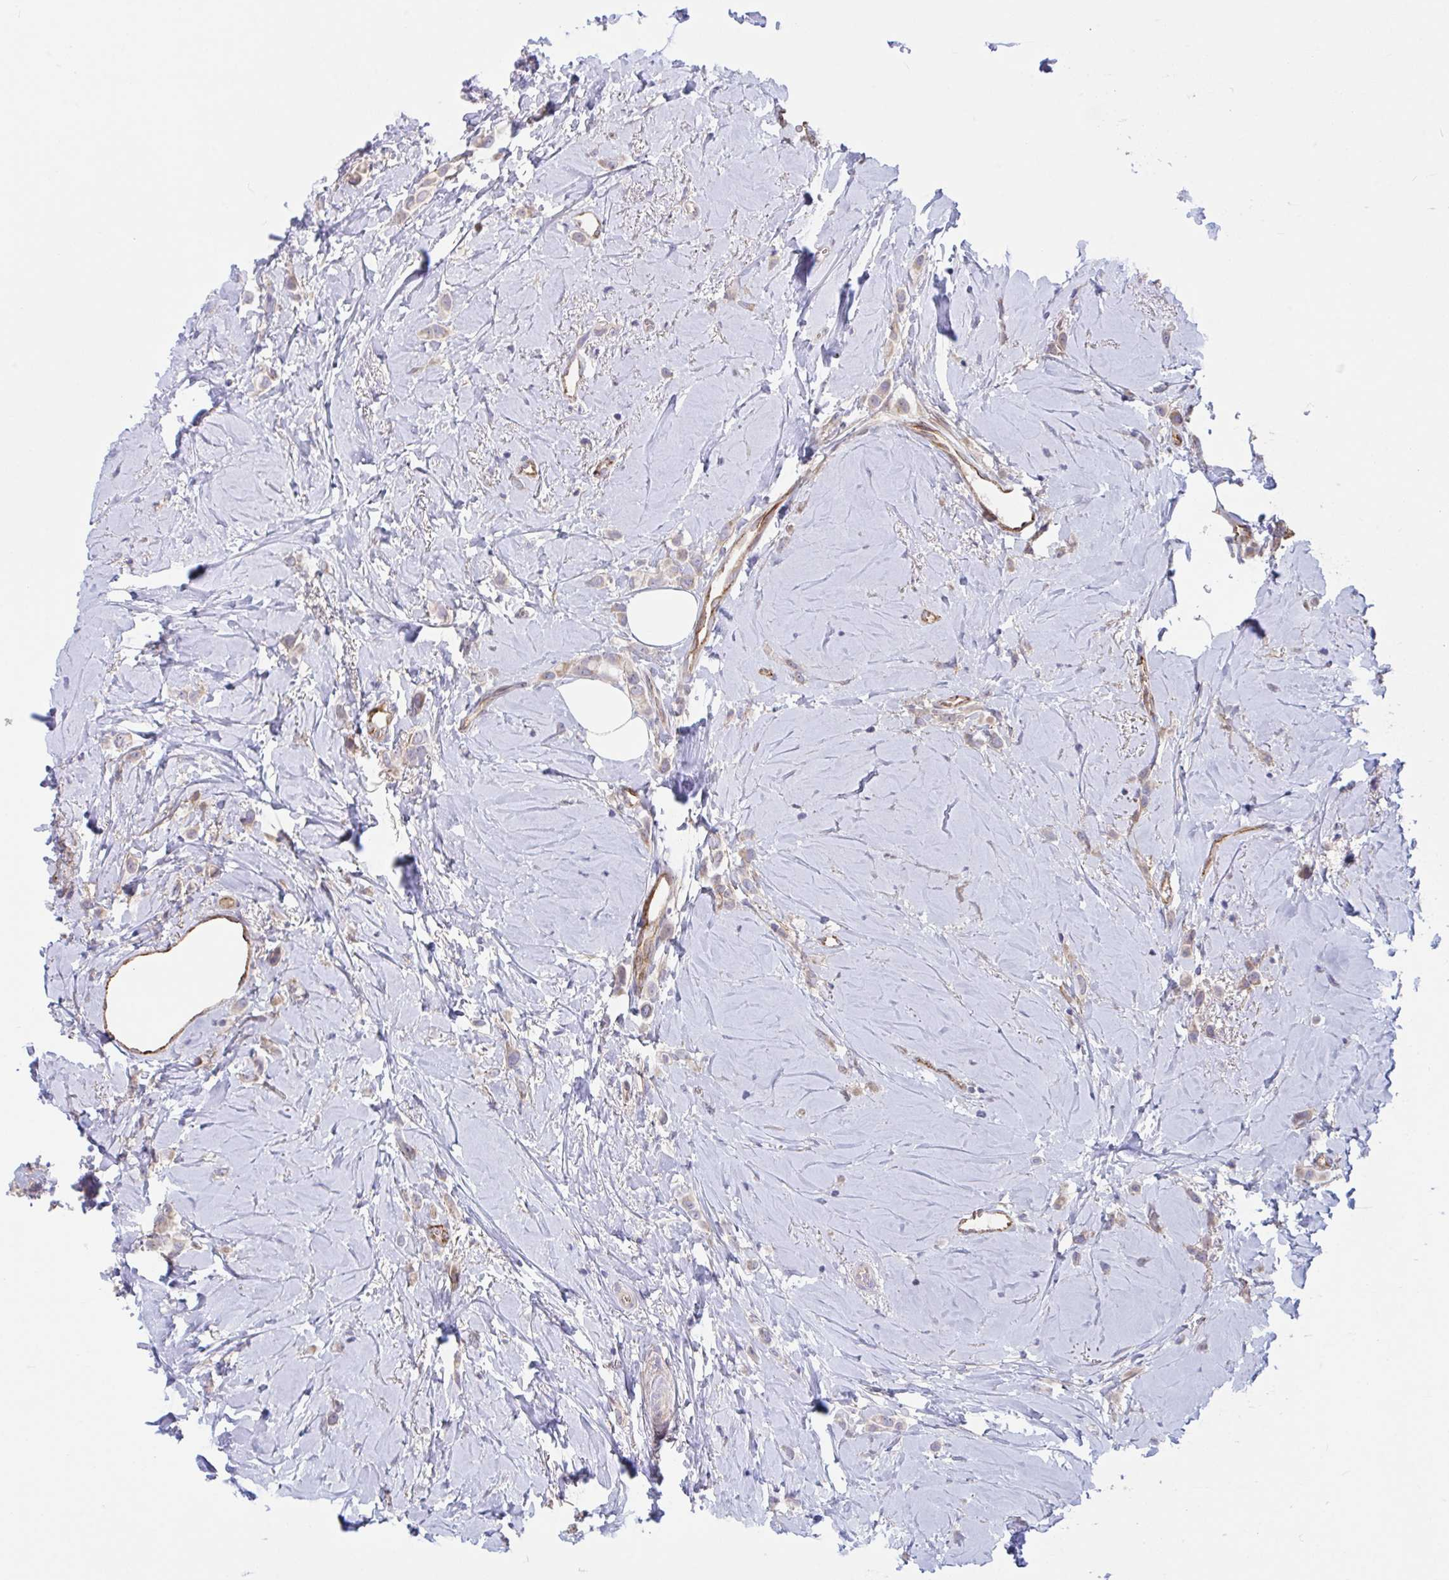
{"staining": {"intensity": "negative", "quantity": "none", "location": "none"}, "tissue": "breast cancer", "cell_type": "Tumor cells", "image_type": "cancer", "snomed": [{"axis": "morphology", "description": "Lobular carcinoma"}, {"axis": "topography", "description": "Breast"}], "caption": "This is a image of IHC staining of breast lobular carcinoma, which shows no positivity in tumor cells. (DAB (3,3'-diaminobenzidine) immunohistochemistry with hematoxylin counter stain).", "gene": "IL37", "patient": {"sex": "female", "age": 66}}